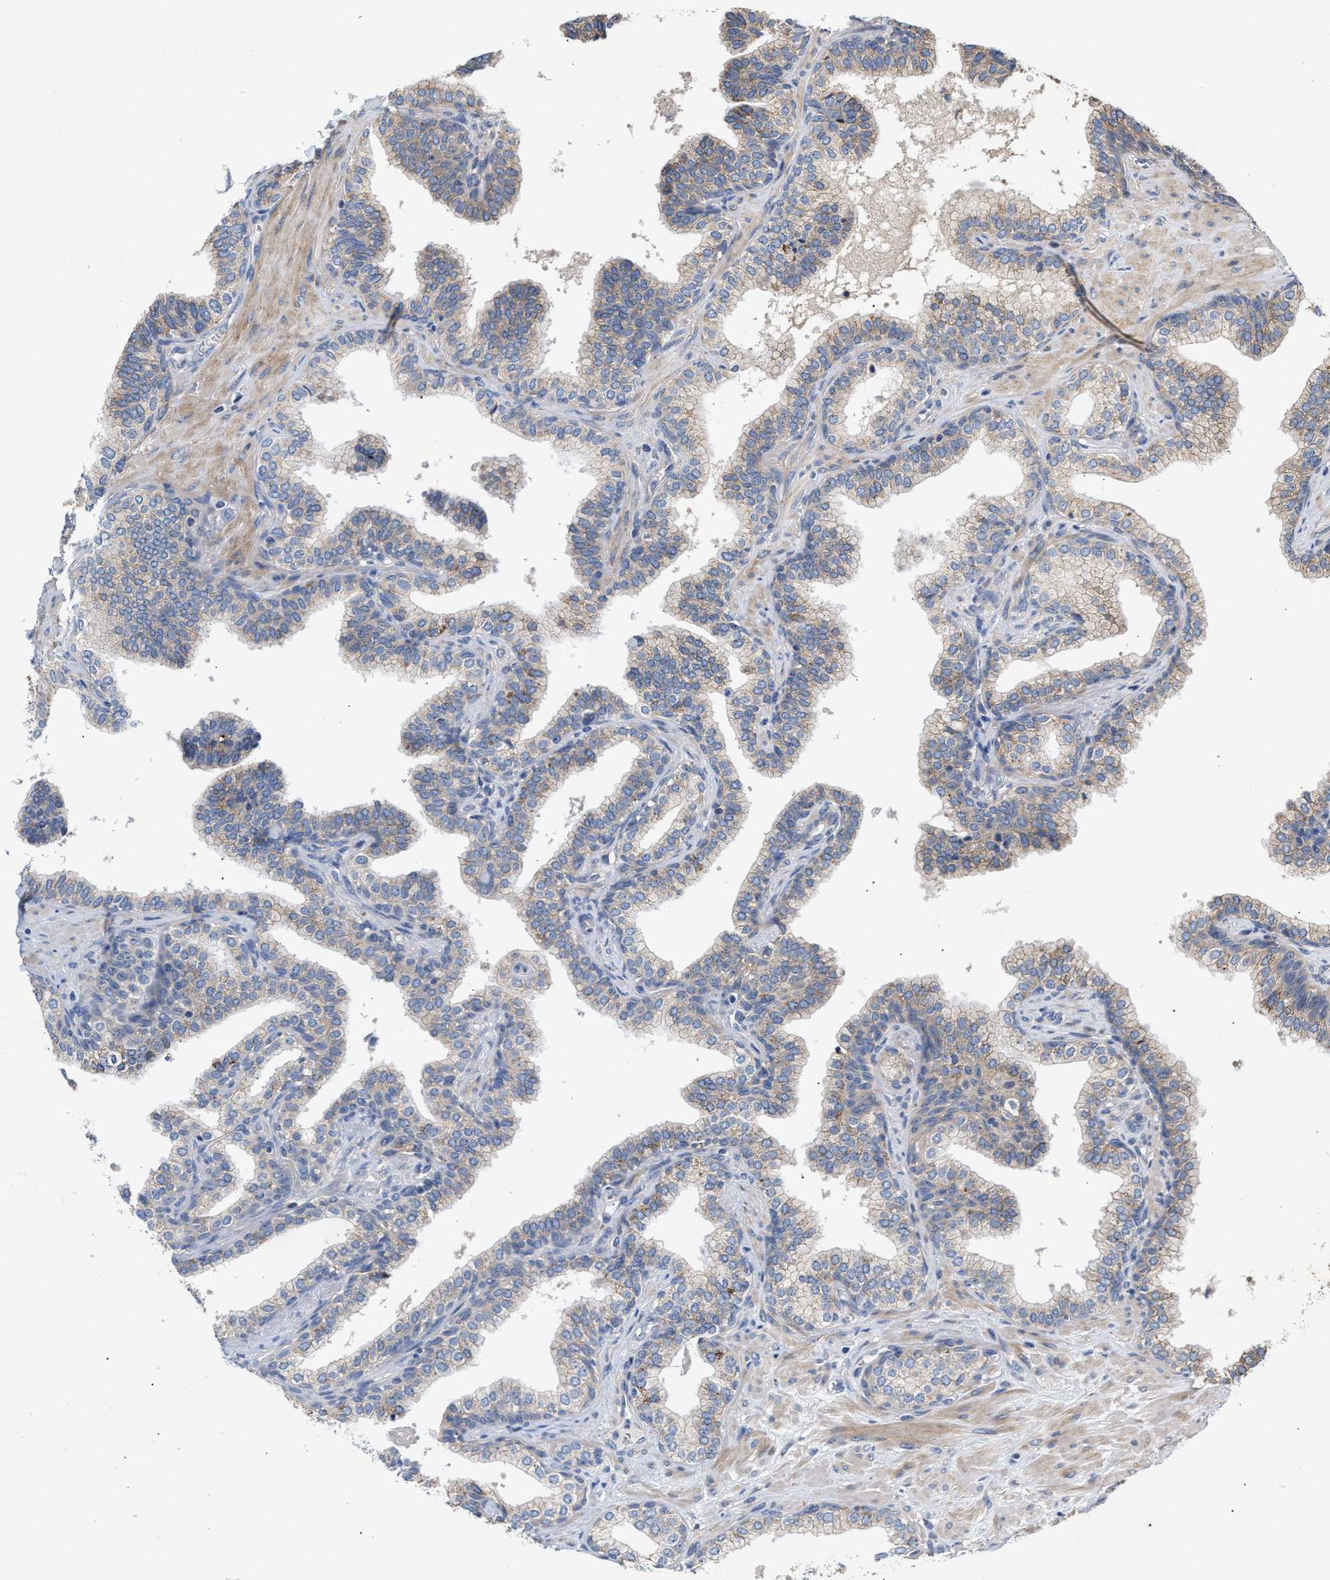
{"staining": {"intensity": "weak", "quantity": "<25%", "location": "cytoplasmic/membranous"}, "tissue": "prostate cancer", "cell_type": "Tumor cells", "image_type": "cancer", "snomed": [{"axis": "morphology", "description": "Adenocarcinoma, High grade"}, {"axis": "topography", "description": "Prostate"}], "caption": "Histopathology image shows no protein staining in tumor cells of prostate cancer tissue.", "gene": "MALSU1", "patient": {"sex": "male", "age": 52}}